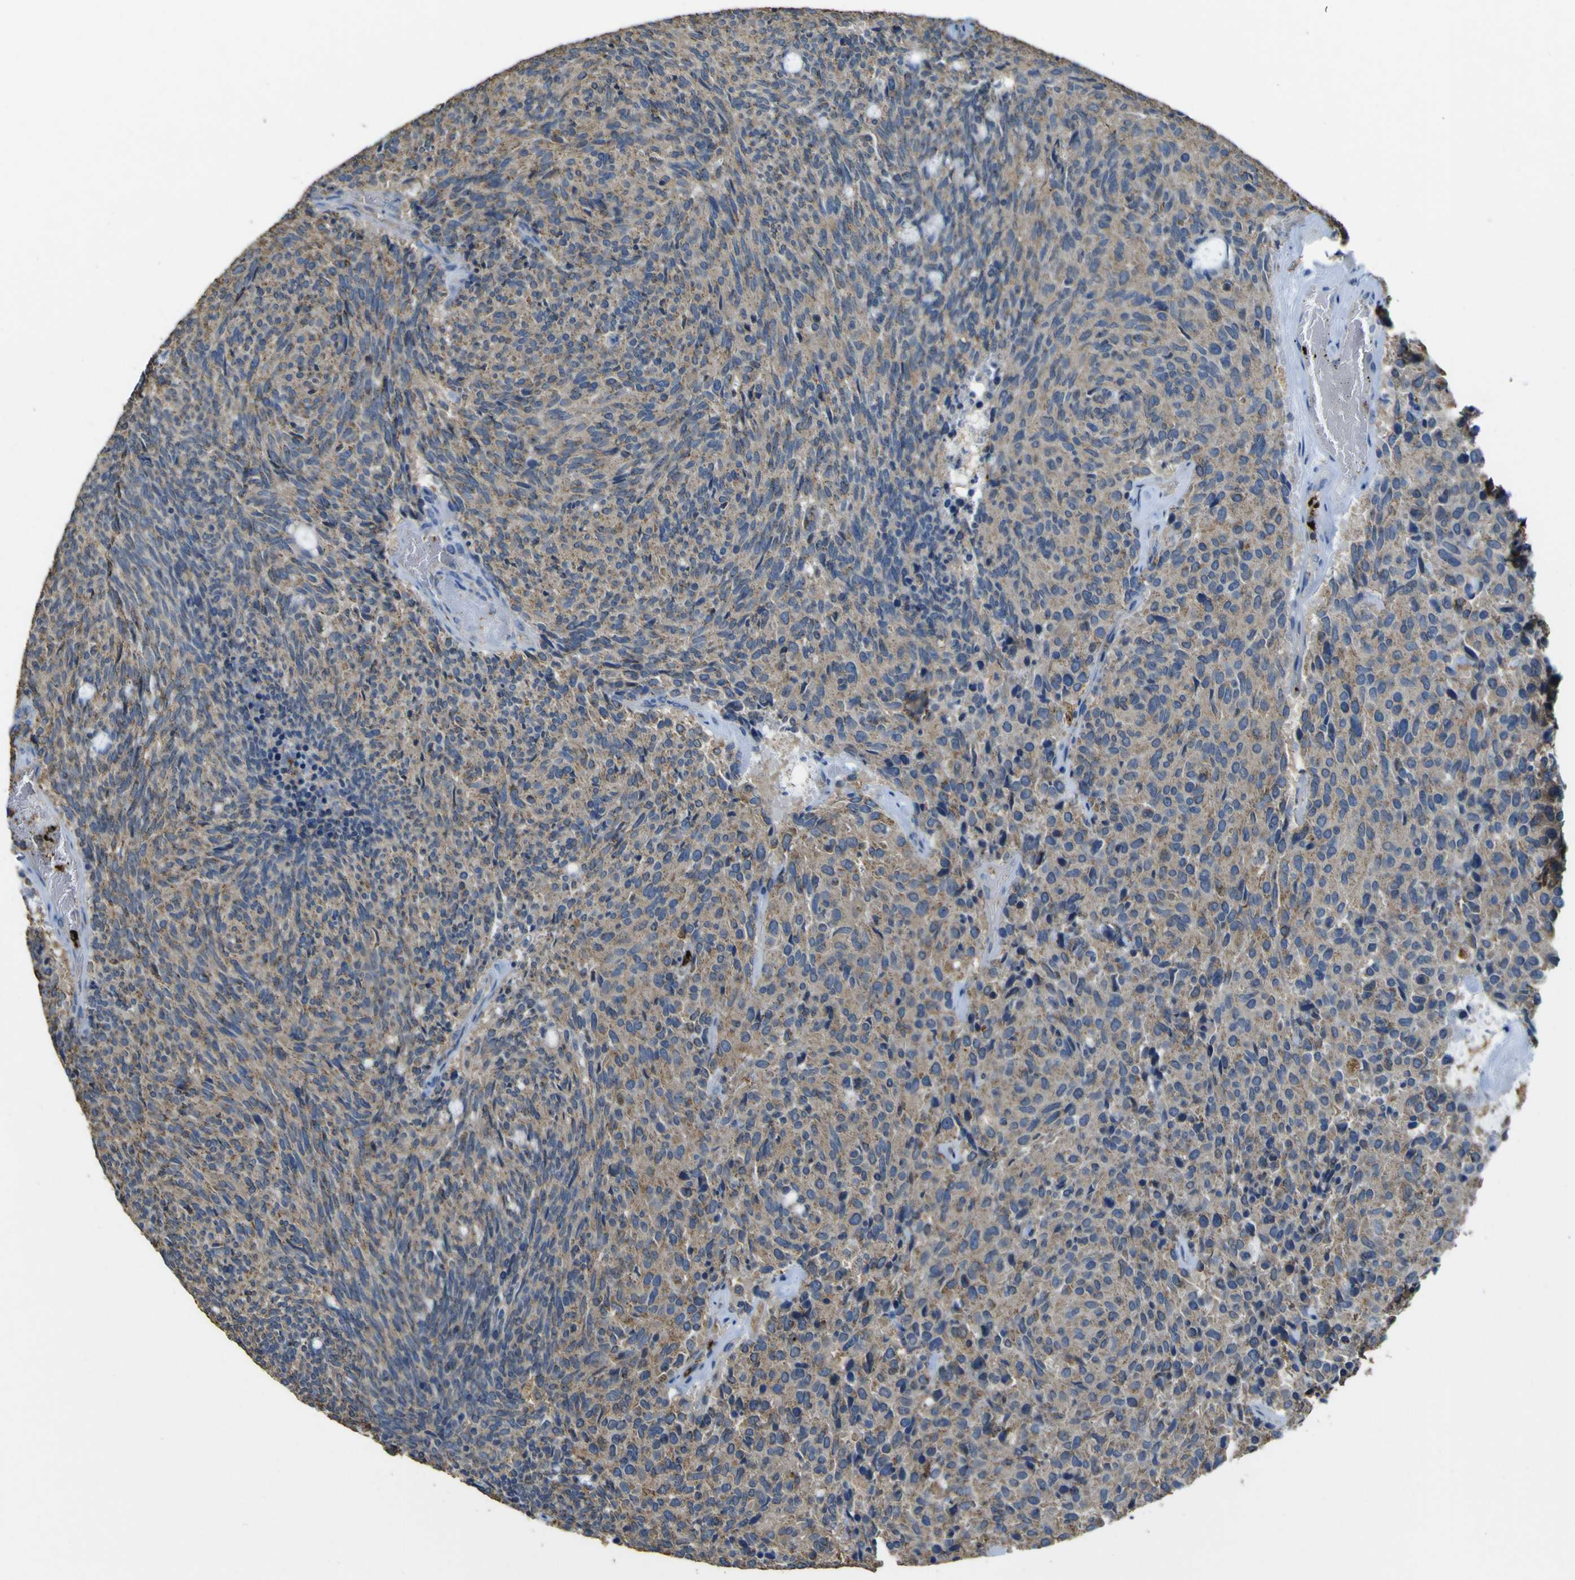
{"staining": {"intensity": "moderate", "quantity": ">75%", "location": "cytoplasmic/membranous"}, "tissue": "carcinoid", "cell_type": "Tumor cells", "image_type": "cancer", "snomed": [{"axis": "morphology", "description": "Carcinoid, malignant, NOS"}, {"axis": "topography", "description": "Pancreas"}], "caption": "Tumor cells show medium levels of moderate cytoplasmic/membranous expression in approximately >75% of cells in human carcinoid.", "gene": "ACSL3", "patient": {"sex": "female", "age": 54}}